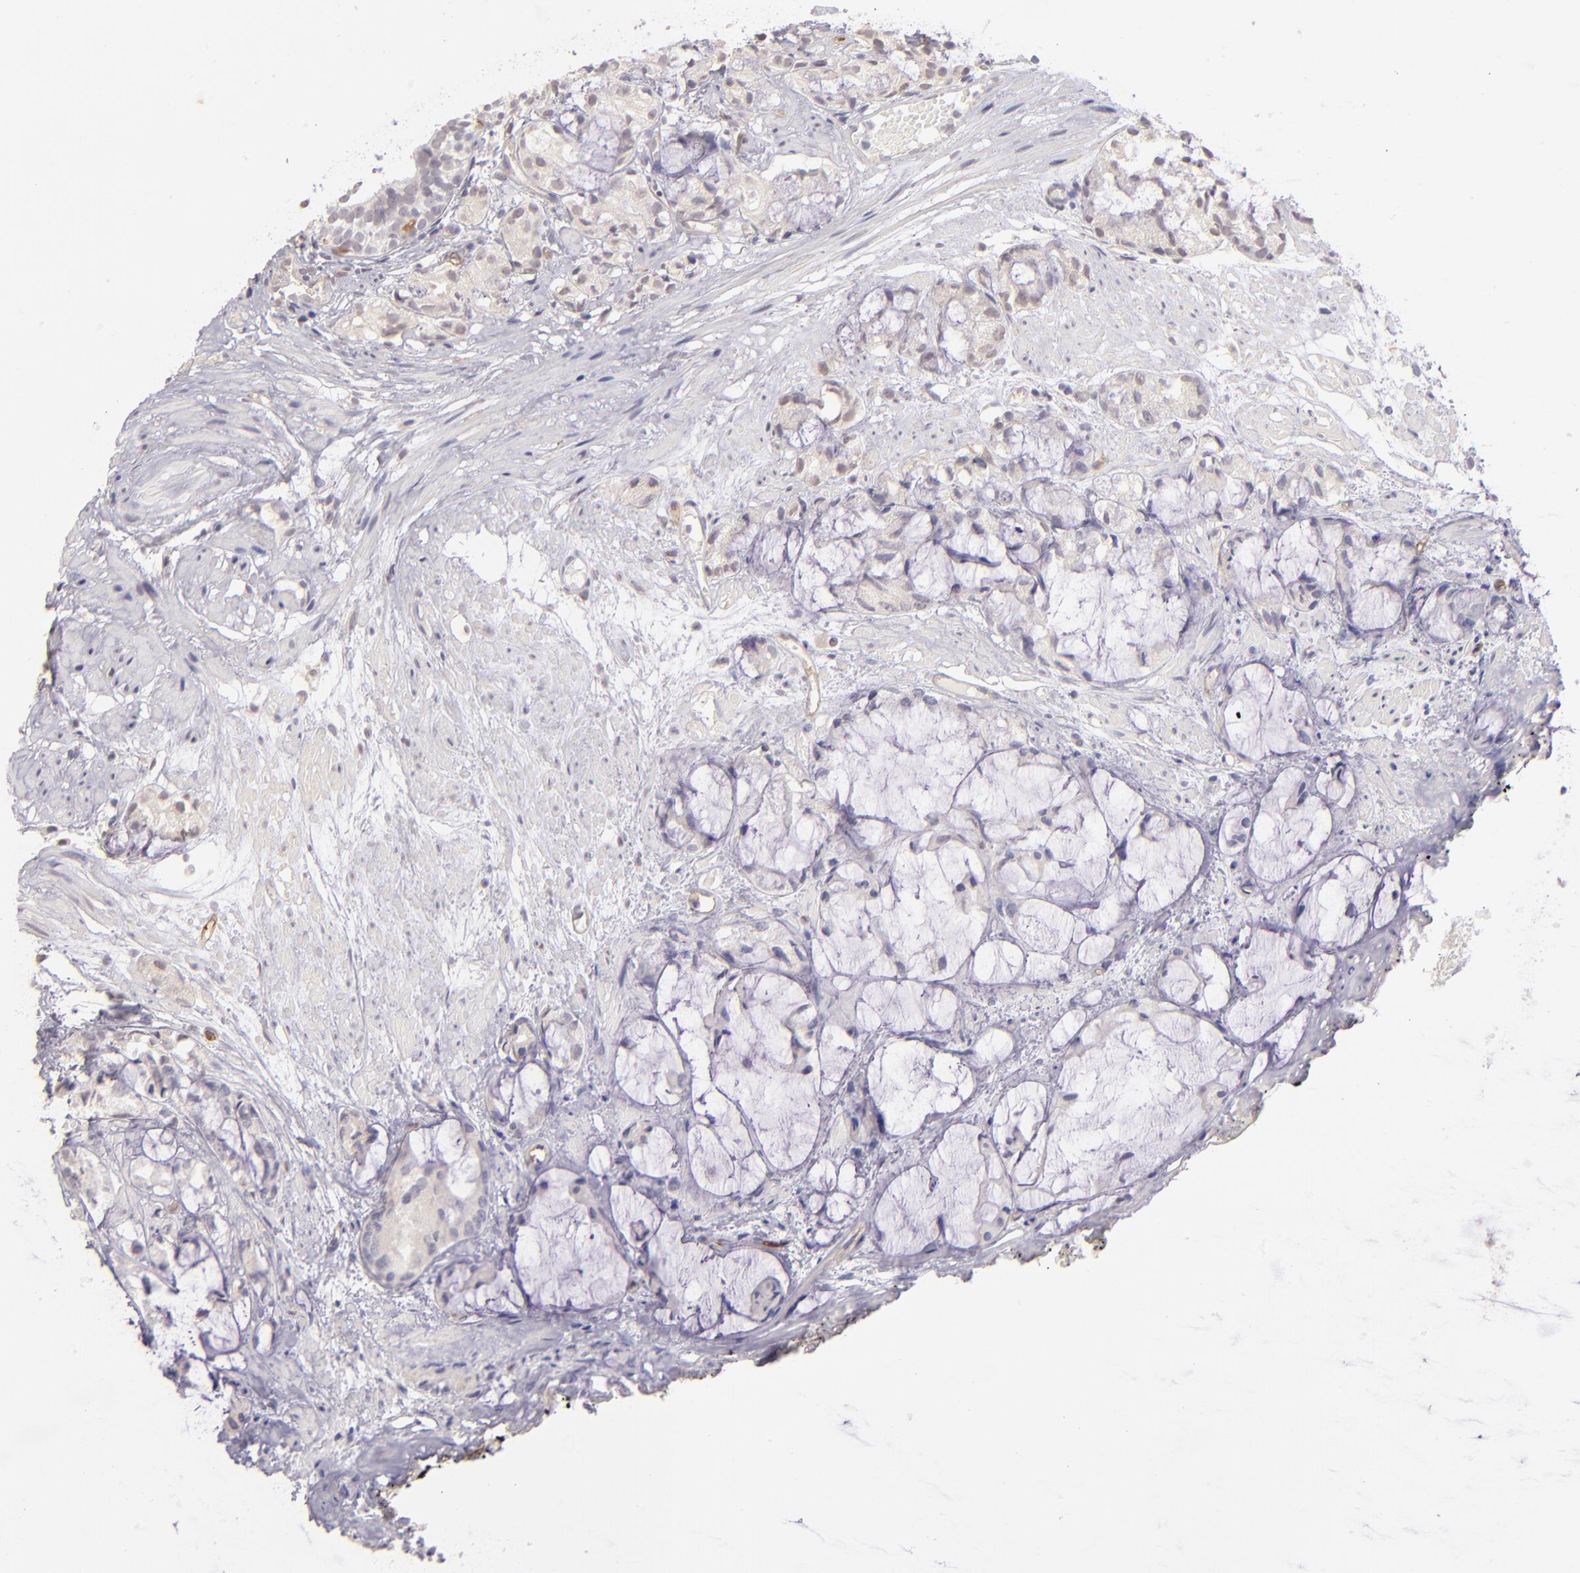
{"staining": {"intensity": "negative", "quantity": "none", "location": "none"}, "tissue": "prostate cancer", "cell_type": "Tumor cells", "image_type": "cancer", "snomed": [{"axis": "morphology", "description": "Adenocarcinoma, High grade"}, {"axis": "topography", "description": "Prostate"}], "caption": "A high-resolution micrograph shows immunohistochemistry staining of prostate cancer, which shows no significant positivity in tumor cells.", "gene": "THBD", "patient": {"sex": "male", "age": 85}}